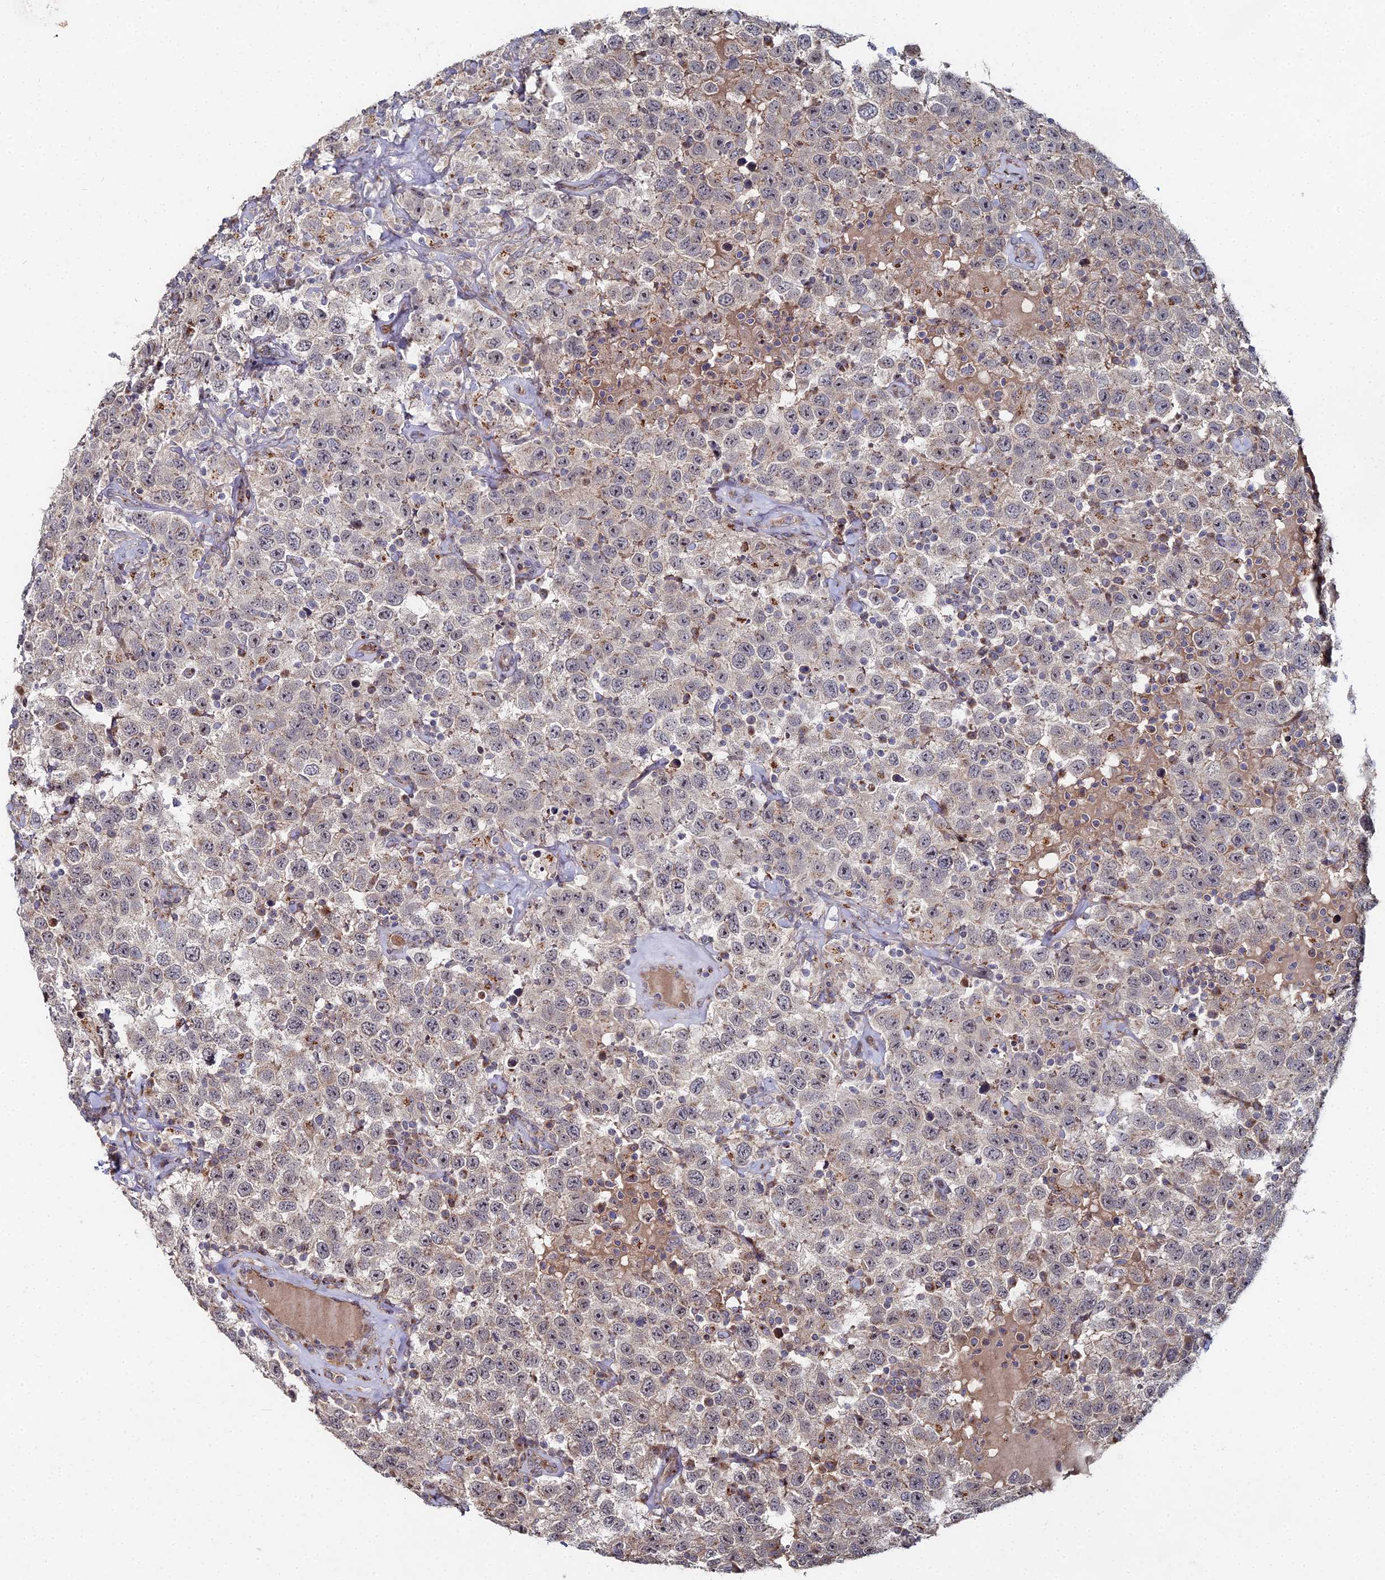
{"staining": {"intensity": "negative", "quantity": "none", "location": "none"}, "tissue": "testis cancer", "cell_type": "Tumor cells", "image_type": "cancer", "snomed": [{"axis": "morphology", "description": "Seminoma, NOS"}, {"axis": "topography", "description": "Testis"}], "caption": "Tumor cells show no significant positivity in testis cancer.", "gene": "SGMS1", "patient": {"sex": "male", "age": 41}}